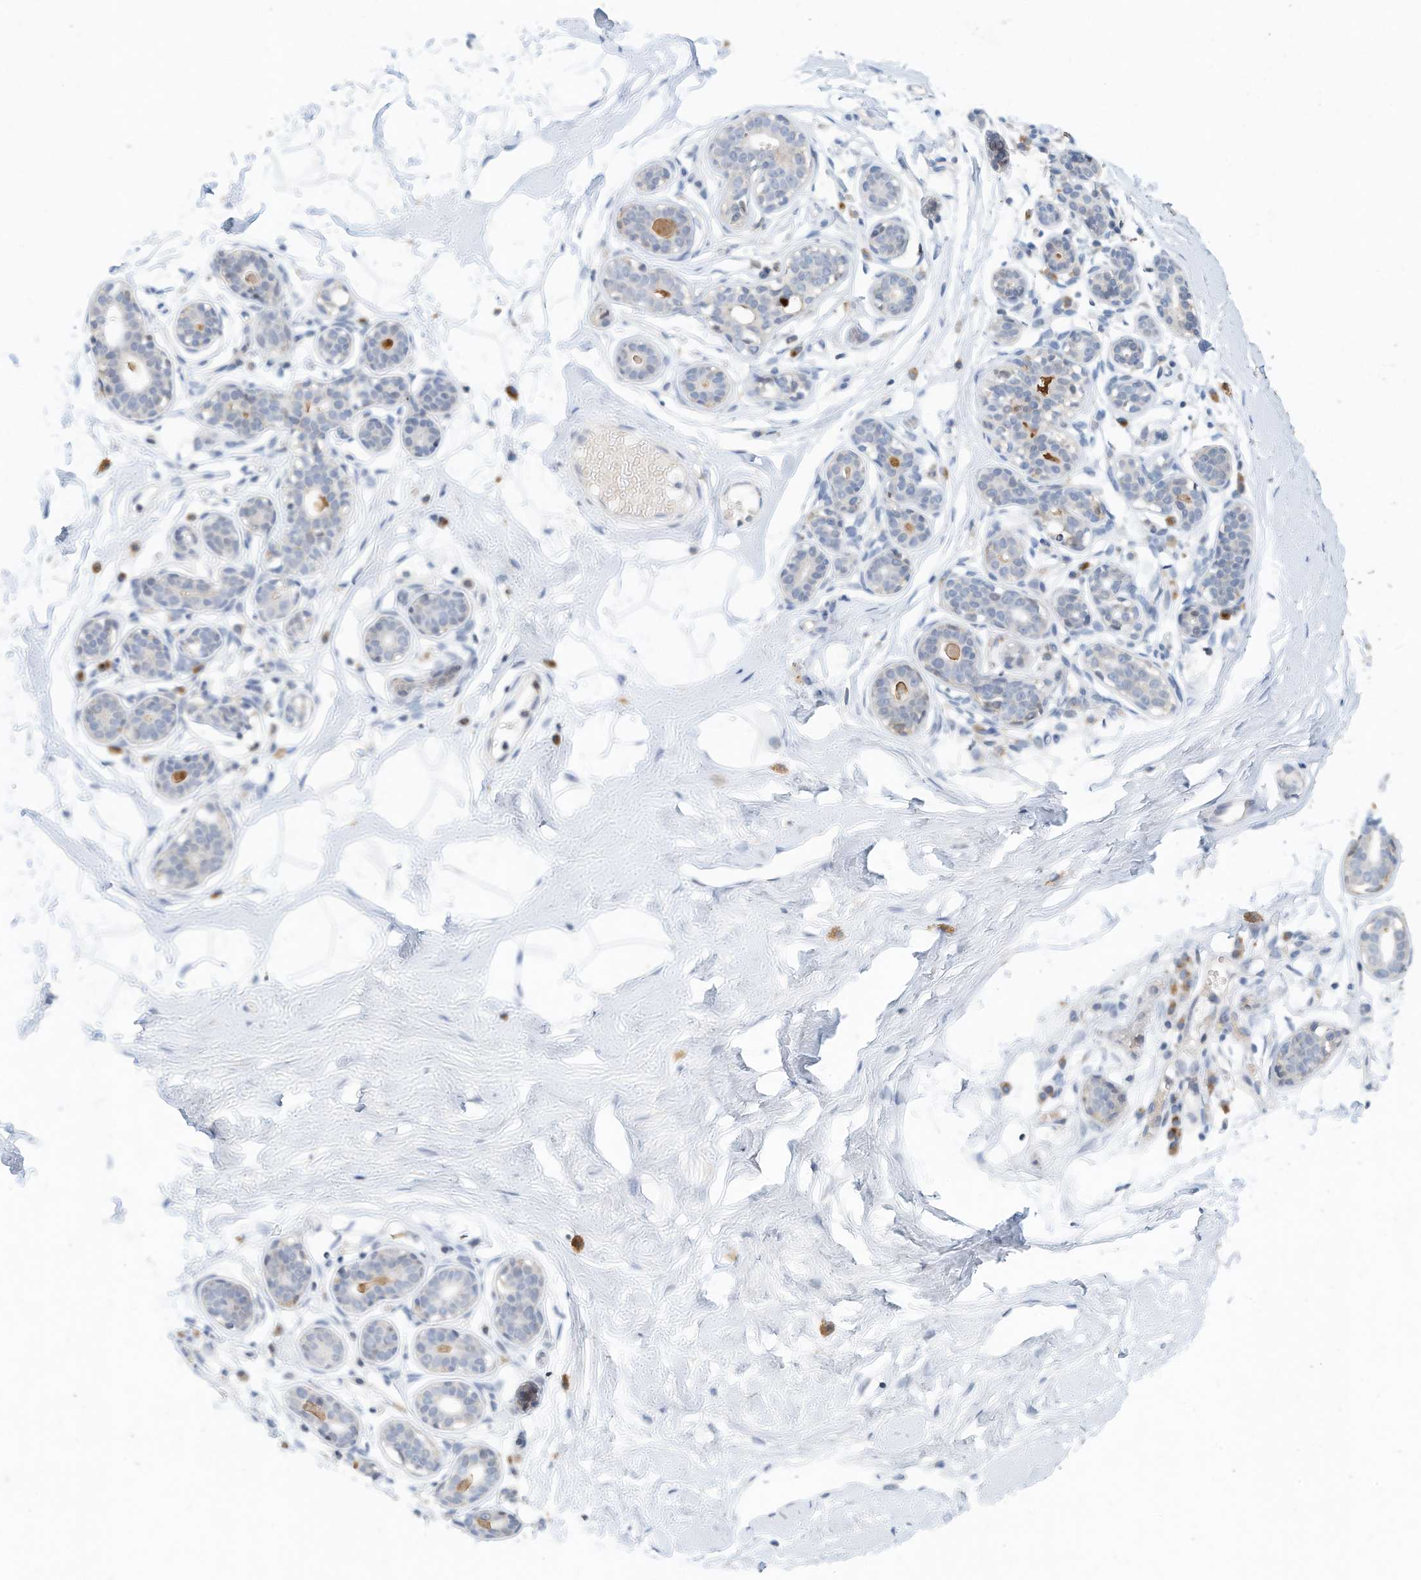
{"staining": {"intensity": "negative", "quantity": "none", "location": "none"}, "tissue": "breast", "cell_type": "Adipocytes", "image_type": "normal", "snomed": [{"axis": "morphology", "description": "Normal tissue, NOS"}, {"axis": "topography", "description": "Breast"}], "caption": "Micrograph shows no significant protein staining in adipocytes of normal breast.", "gene": "MICAL1", "patient": {"sex": "female", "age": 23}}